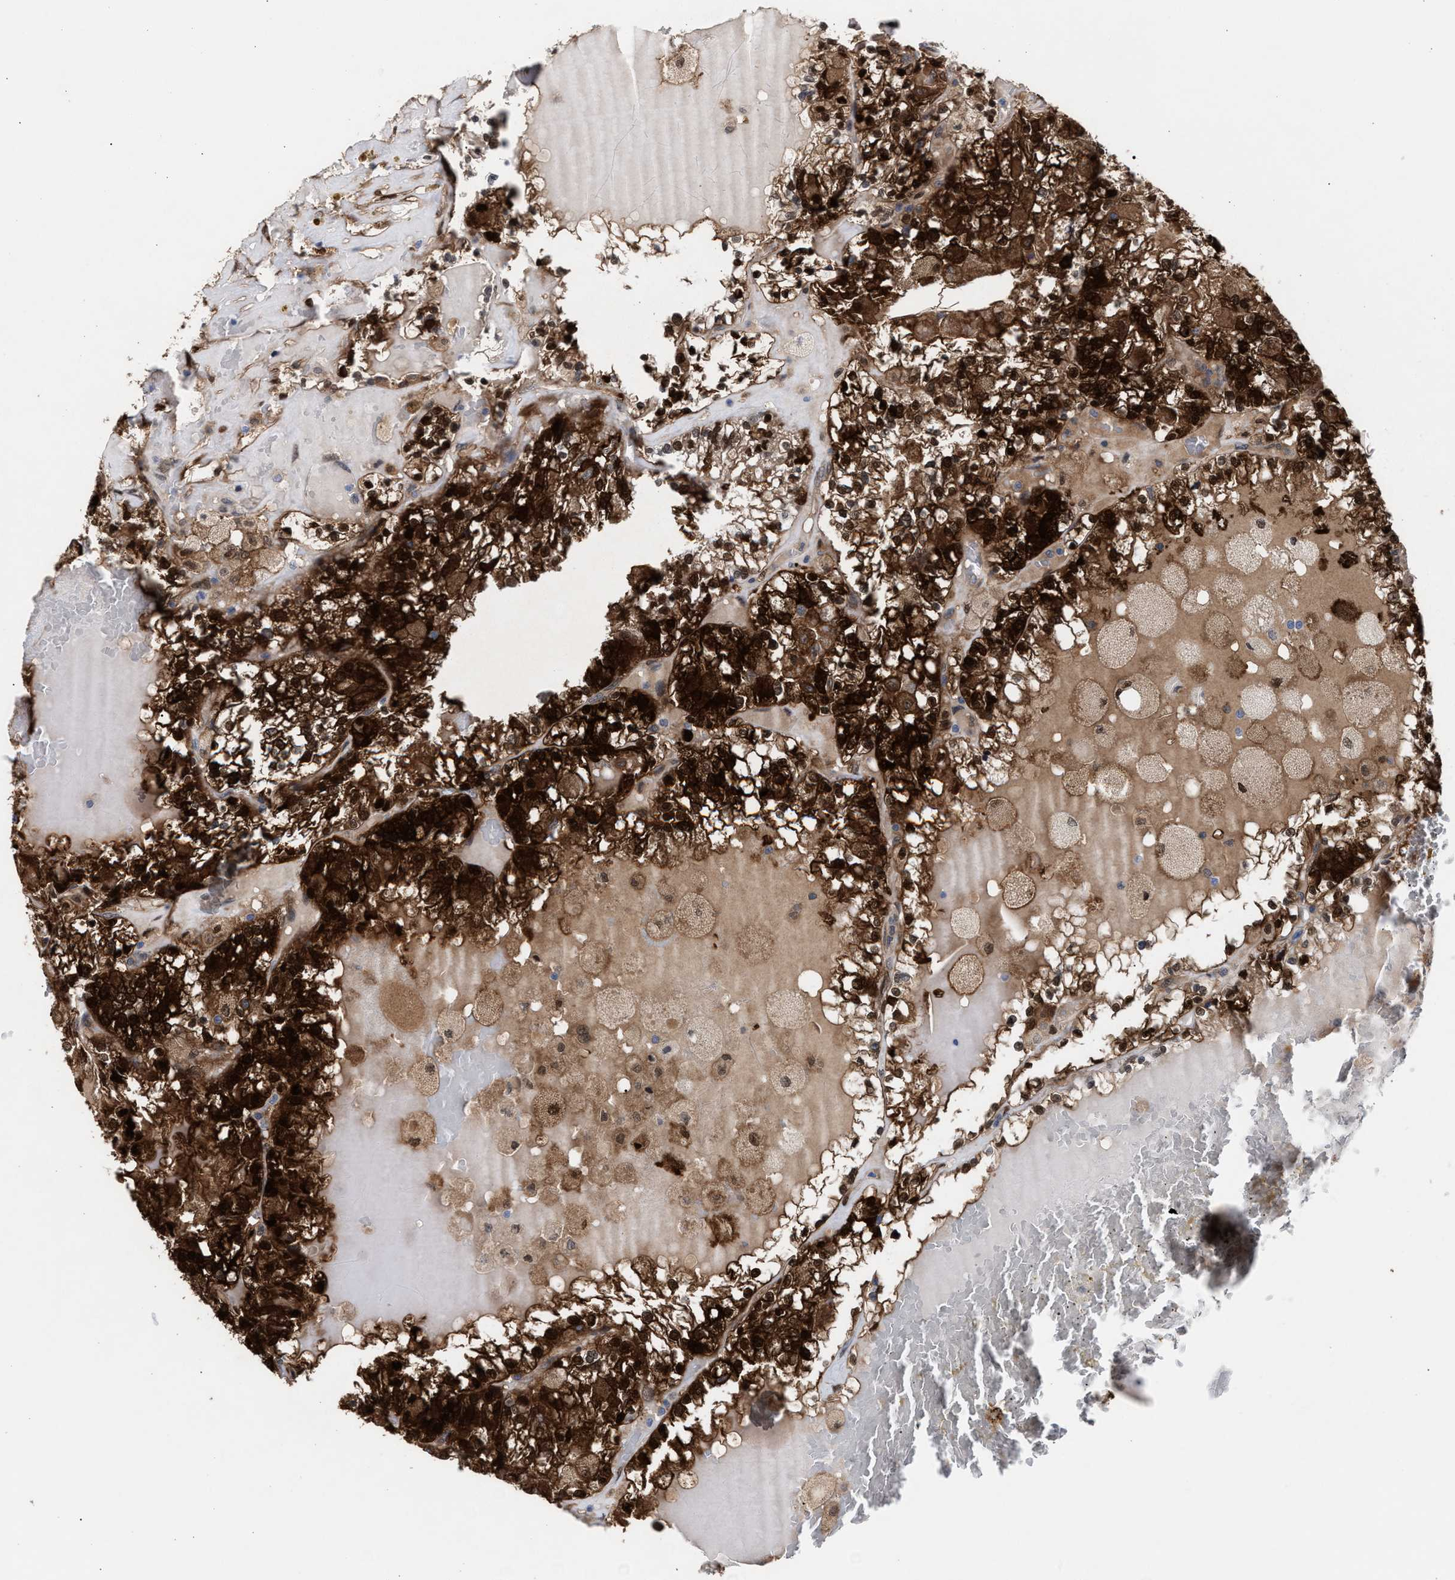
{"staining": {"intensity": "strong", "quantity": ">75%", "location": "cytoplasmic/membranous,nuclear"}, "tissue": "renal cancer", "cell_type": "Tumor cells", "image_type": "cancer", "snomed": [{"axis": "morphology", "description": "Adenocarcinoma, NOS"}, {"axis": "topography", "description": "Kidney"}], "caption": "A brown stain labels strong cytoplasmic/membranous and nuclear expression of a protein in renal cancer tumor cells.", "gene": "TP53I3", "patient": {"sex": "female", "age": 56}}